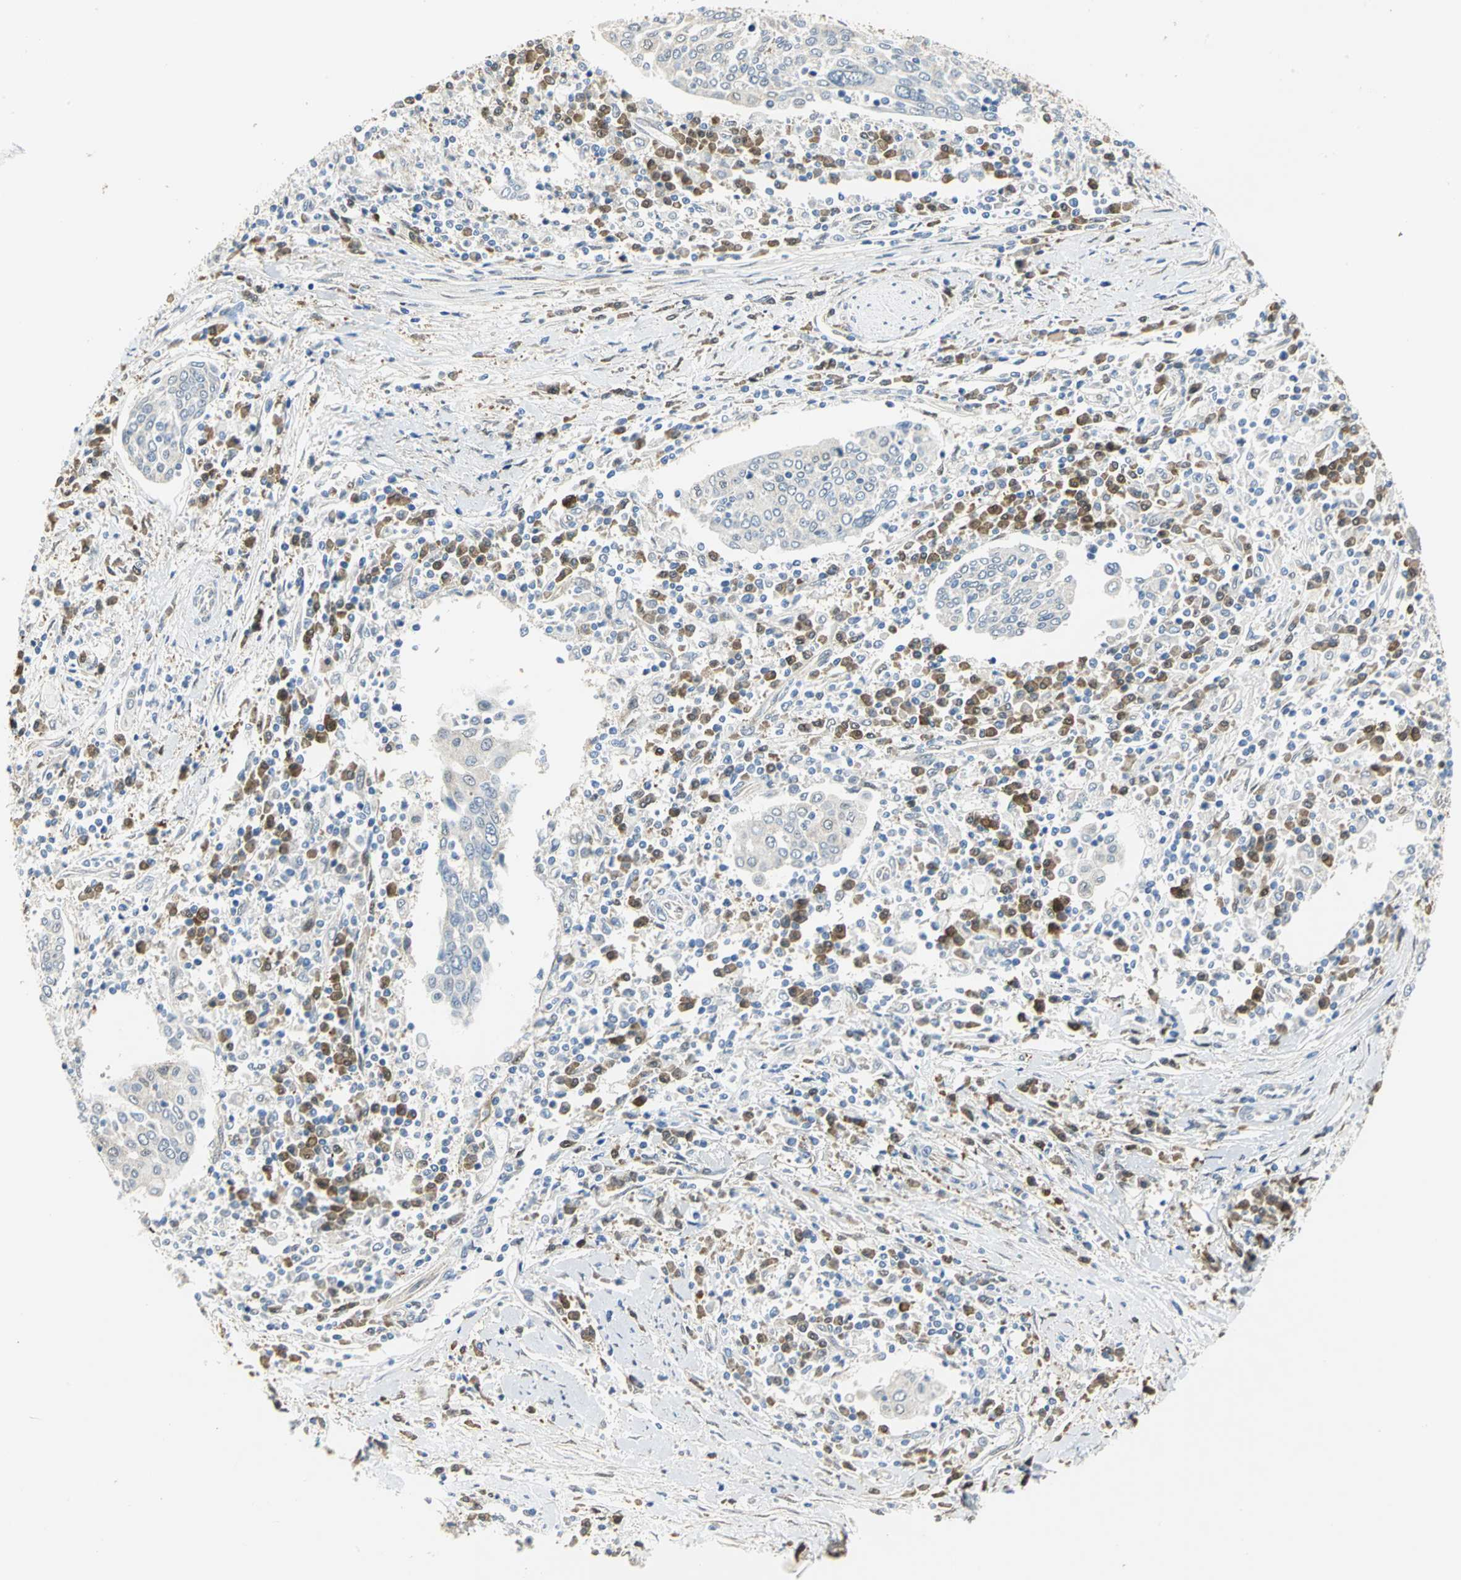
{"staining": {"intensity": "negative", "quantity": "none", "location": "none"}, "tissue": "cervical cancer", "cell_type": "Tumor cells", "image_type": "cancer", "snomed": [{"axis": "morphology", "description": "Squamous cell carcinoma, NOS"}, {"axis": "topography", "description": "Cervix"}], "caption": "This is an immunohistochemistry (IHC) image of squamous cell carcinoma (cervical). There is no staining in tumor cells.", "gene": "PGM3", "patient": {"sex": "female", "age": 40}}